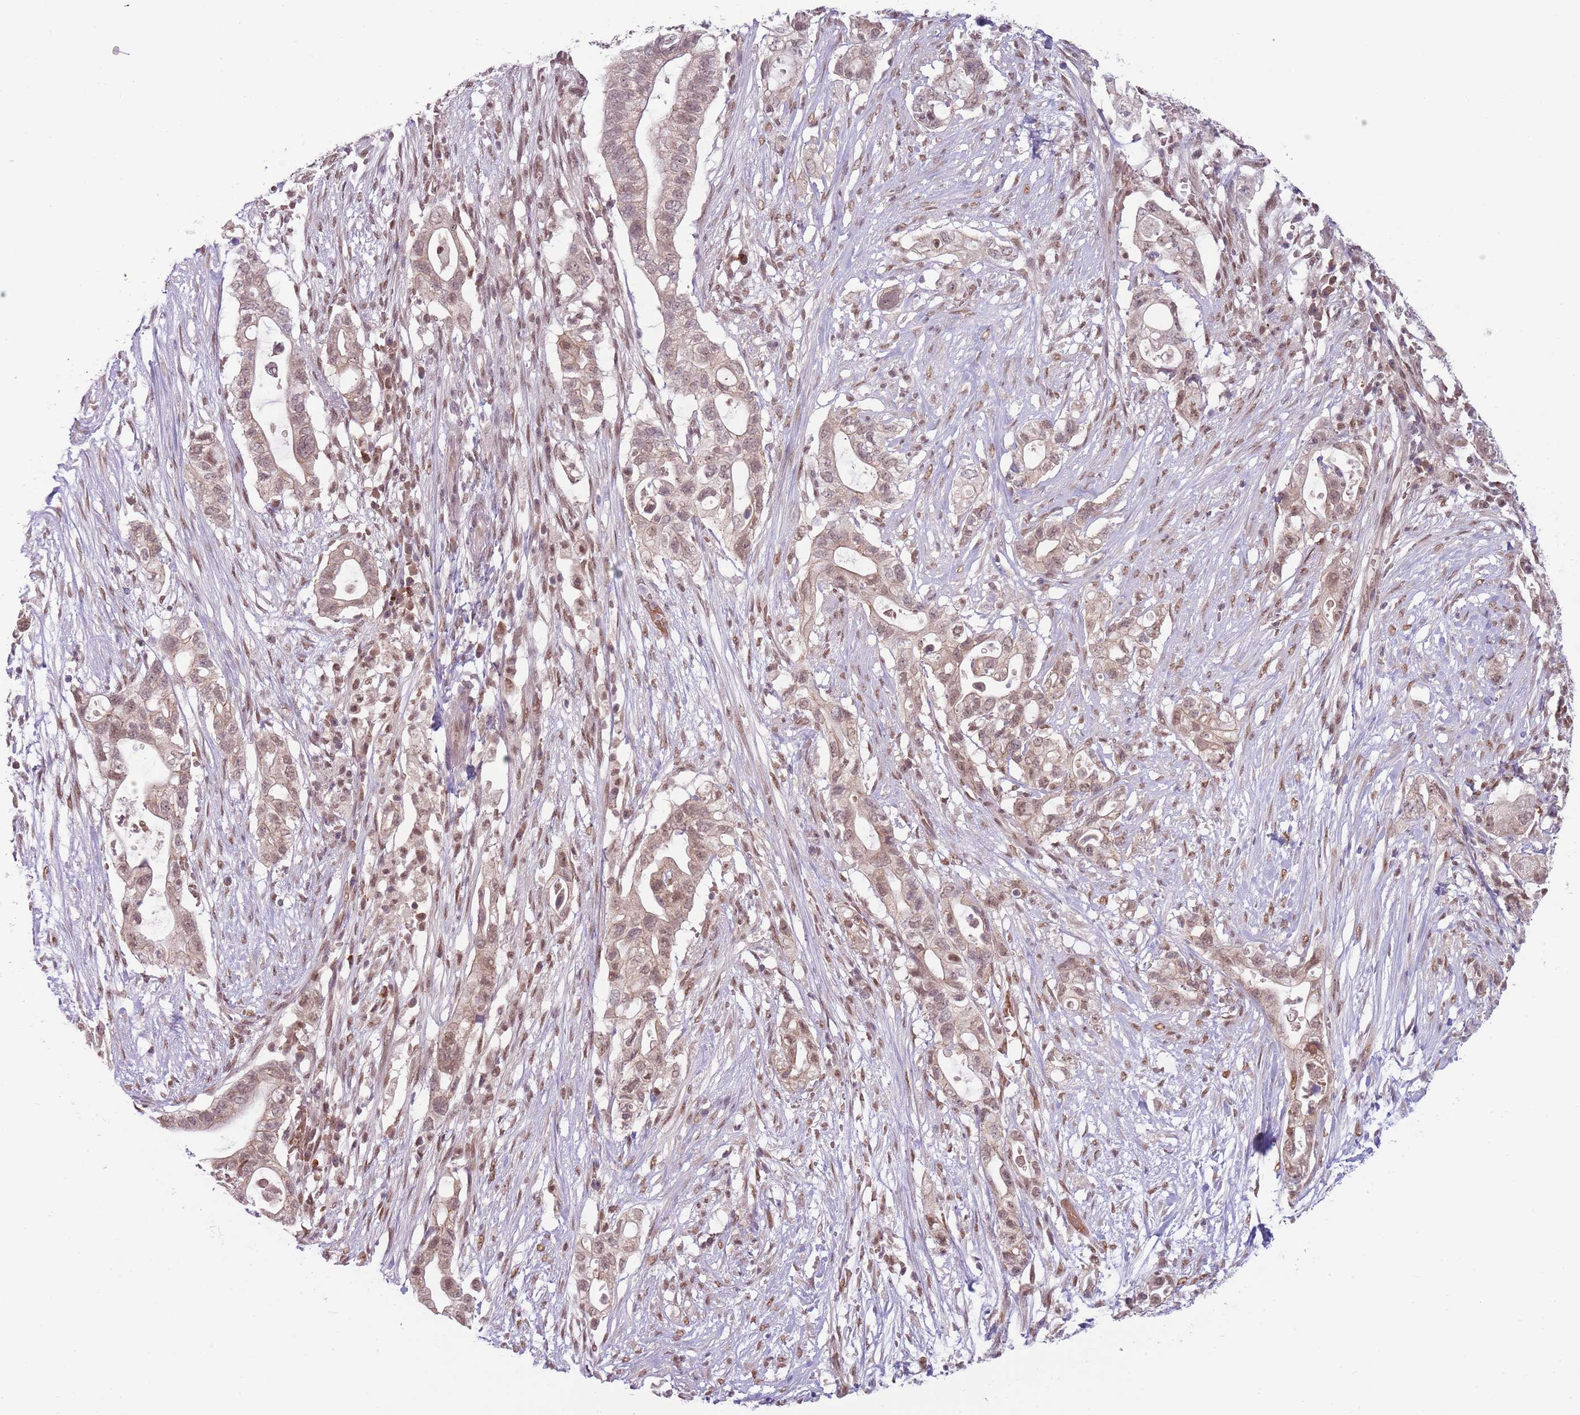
{"staining": {"intensity": "weak", "quantity": ">75%", "location": "cytoplasmic/membranous,nuclear"}, "tissue": "pancreatic cancer", "cell_type": "Tumor cells", "image_type": "cancer", "snomed": [{"axis": "morphology", "description": "Adenocarcinoma, NOS"}, {"axis": "topography", "description": "Pancreas"}], "caption": "Protein staining of adenocarcinoma (pancreatic) tissue displays weak cytoplasmic/membranous and nuclear expression in about >75% of tumor cells.", "gene": "TM2D1", "patient": {"sex": "female", "age": 72}}